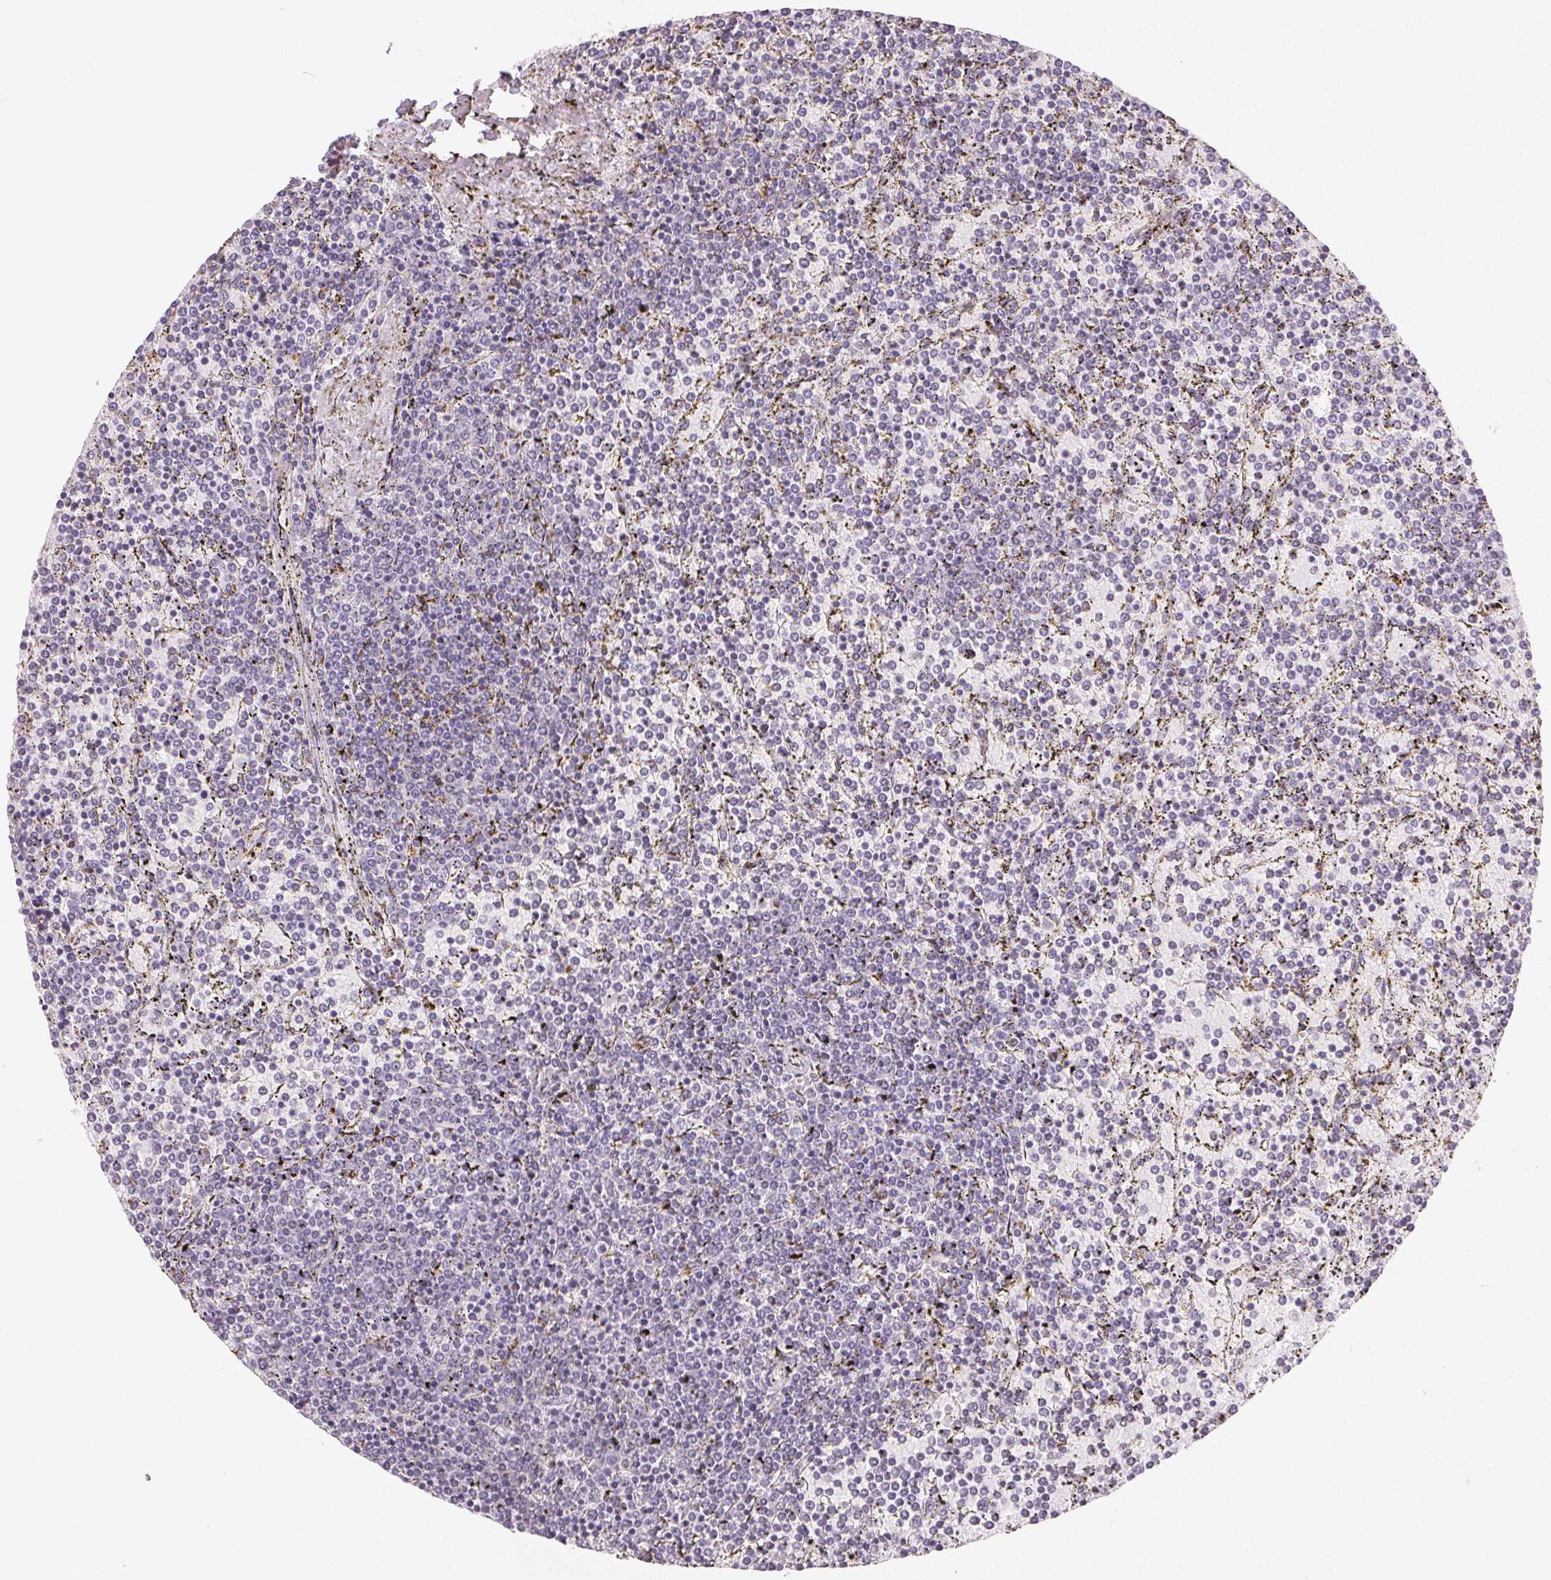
{"staining": {"intensity": "negative", "quantity": "none", "location": "none"}, "tissue": "lymphoma", "cell_type": "Tumor cells", "image_type": "cancer", "snomed": [{"axis": "morphology", "description": "Malignant lymphoma, non-Hodgkin's type, Low grade"}, {"axis": "topography", "description": "Spleen"}], "caption": "Micrograph shows no significant protein positivity in tumor cells of lymphoma. The staining was performed using DAB (3,3'-diaminobenzidine) to visualize the protein expression in brown, while the nuclei were stained in blue with hematoxylin (Magnification: 20x).", "gene": "TMEM174", "patient": {"sex": "female", "age": 77}}